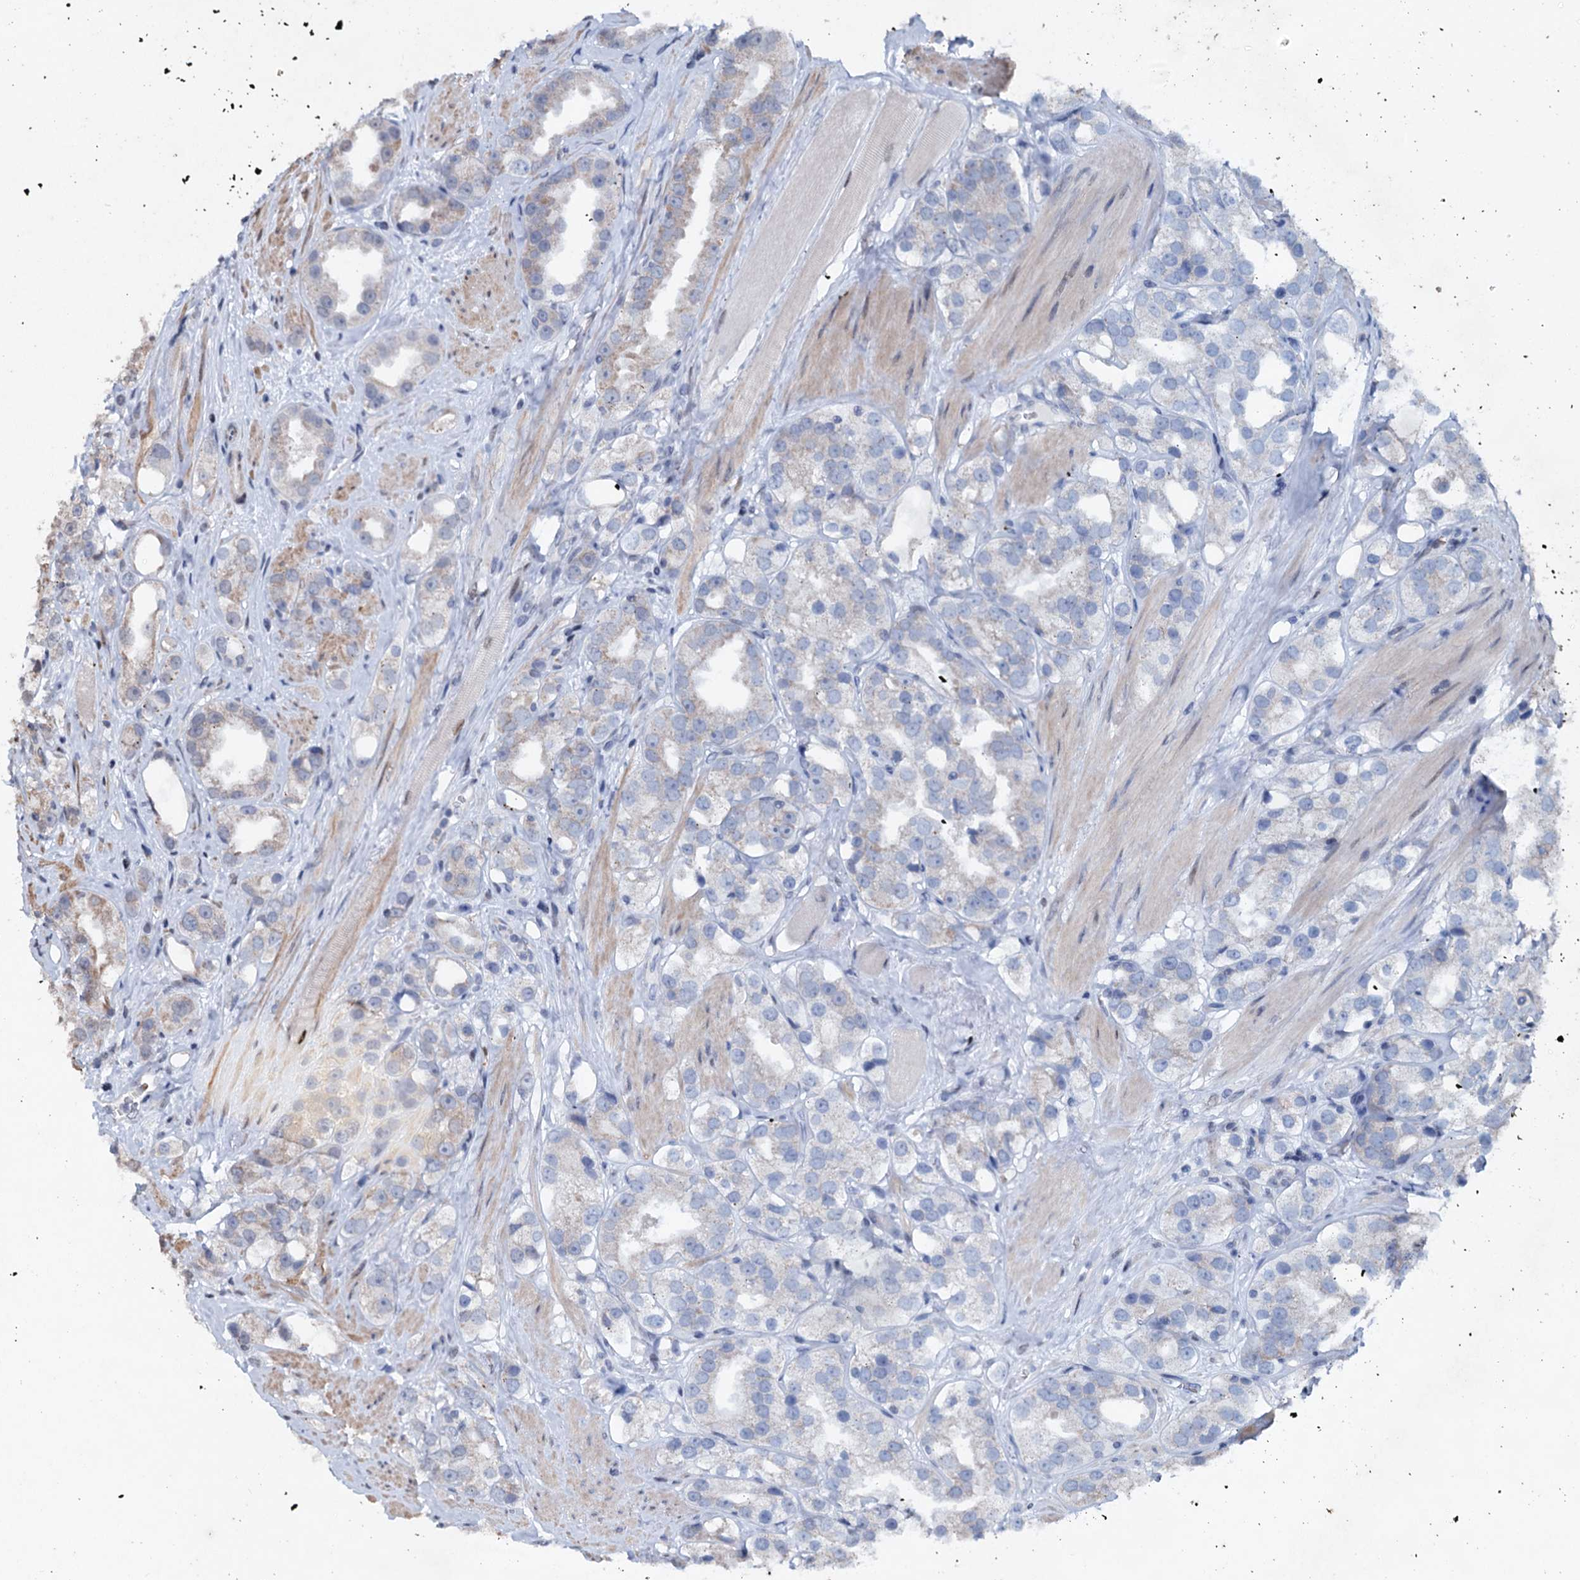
{"staining": {"intensity": "weak", "quantity": "<25%", "location": "cytoplasmic/membranous"}, "tissue": "prostate cancer", "cell_type": "Tumor cells", "image_type": "cancer", "snomed": [{"axis": "morphology", "description": "Adenocarcinoma, NOS"}, {"axis": "topography", "description": "Prostate"}], "caption": "Tumor cells are negative for brown protein staining in adenocarcinoma (prostate). (IHC, brightfield microscopy, high magnification).", "gene": "EYA4", "patient": {"sex": "male", "age": 79}}